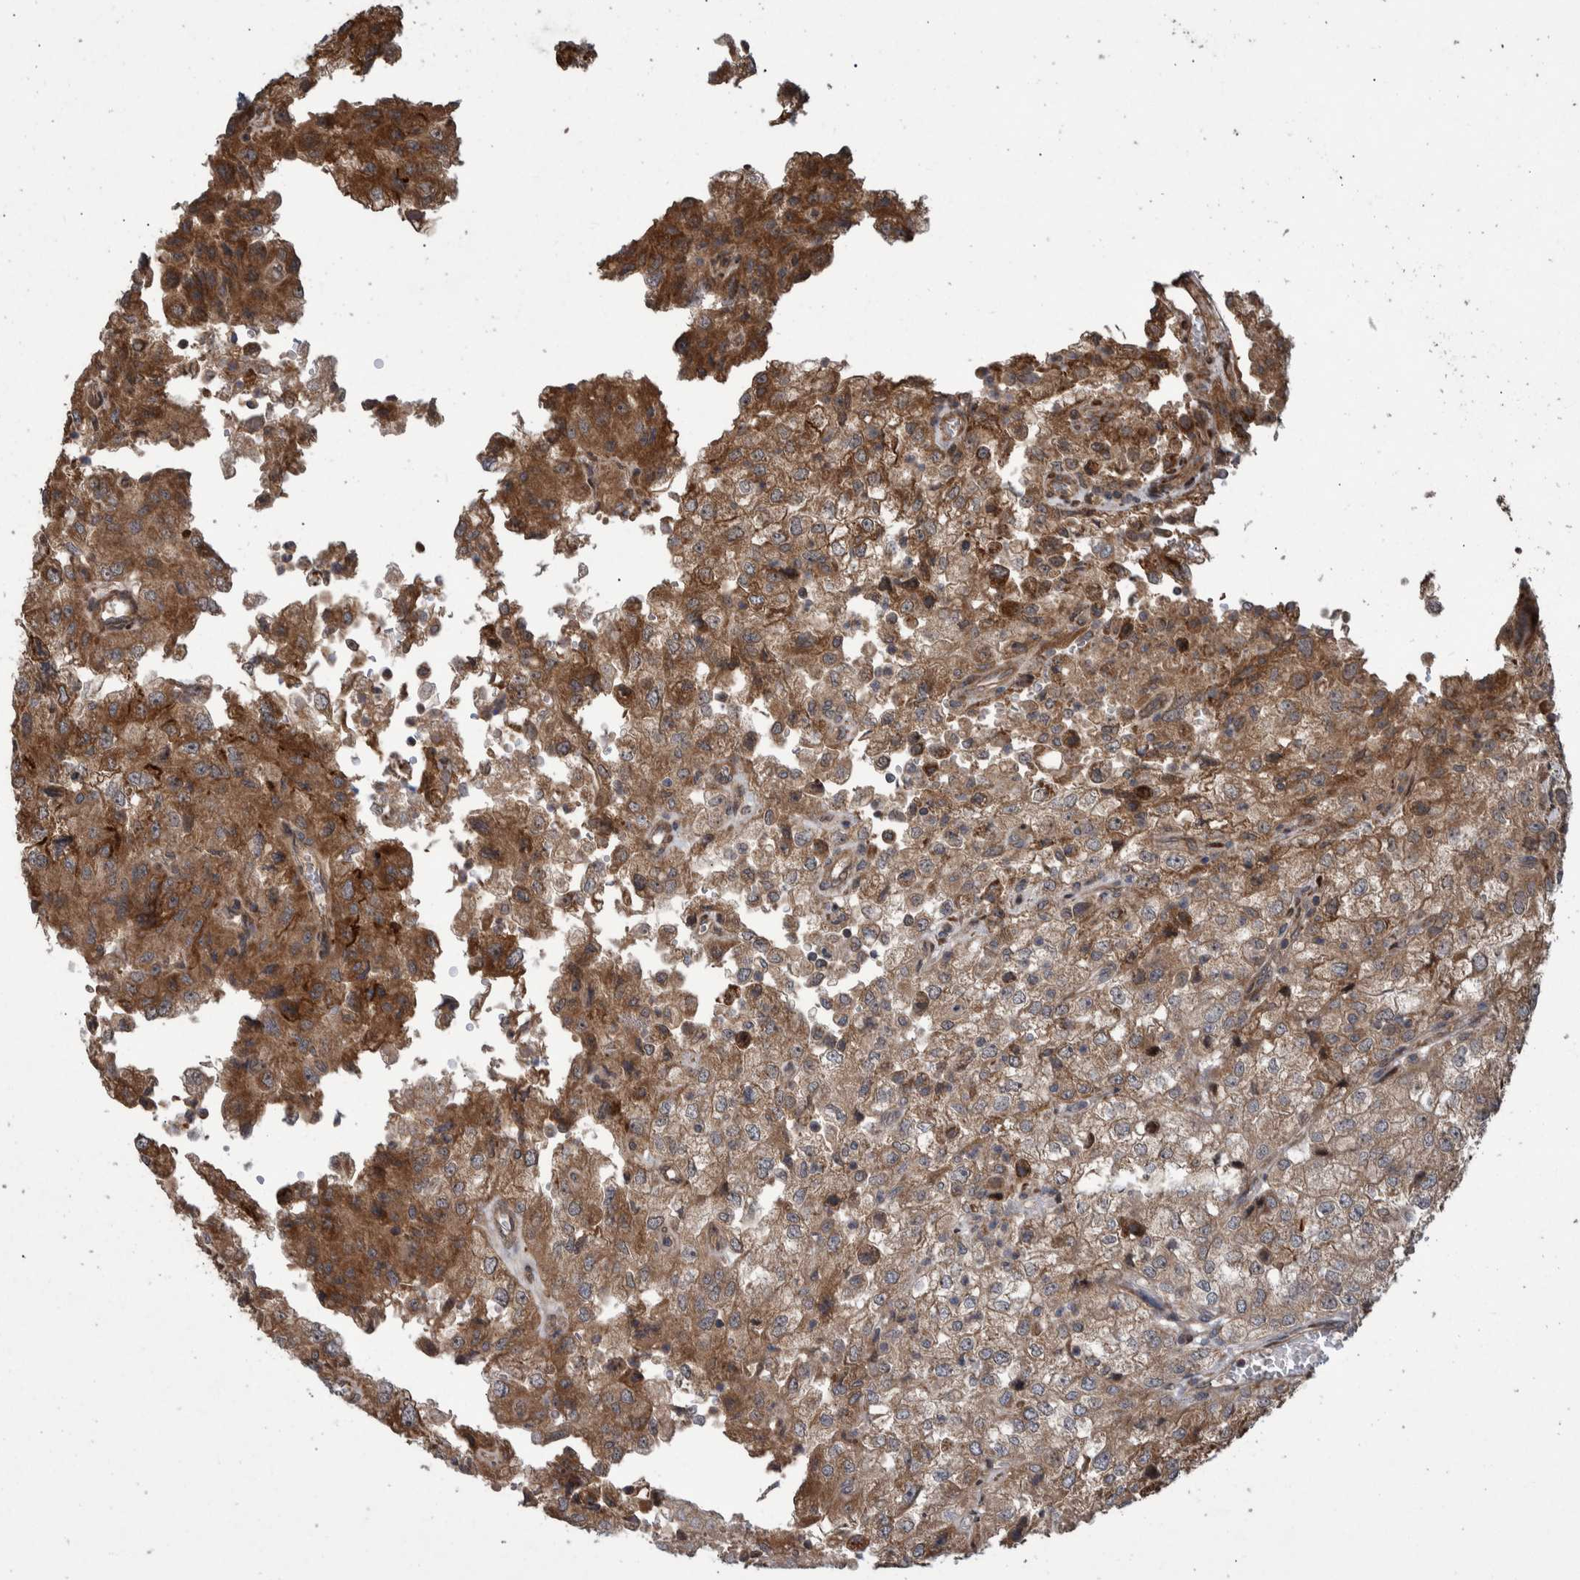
{"staining": {"intensity": "moderate", "quantity": ">75%", "location": "cytoplasmic/membranous"}, "tissue": "renal cancer", "cell_type": "Tumor cells", "image_type": "cancer", "snomed": [{"axis": "morphology", "description": "Adenocarcinoma, NOS"}, {"axis": "topography", "description": "Kidney"}], "caption": "This is an image of immunohistochemistry staining of renal adenocarcinoma, which shows moderate positivity in the cytoplasmic/membranous of tumor cells.", "gene": "B3GNTL1", "patient": {"sex": "female", "age": 54}}